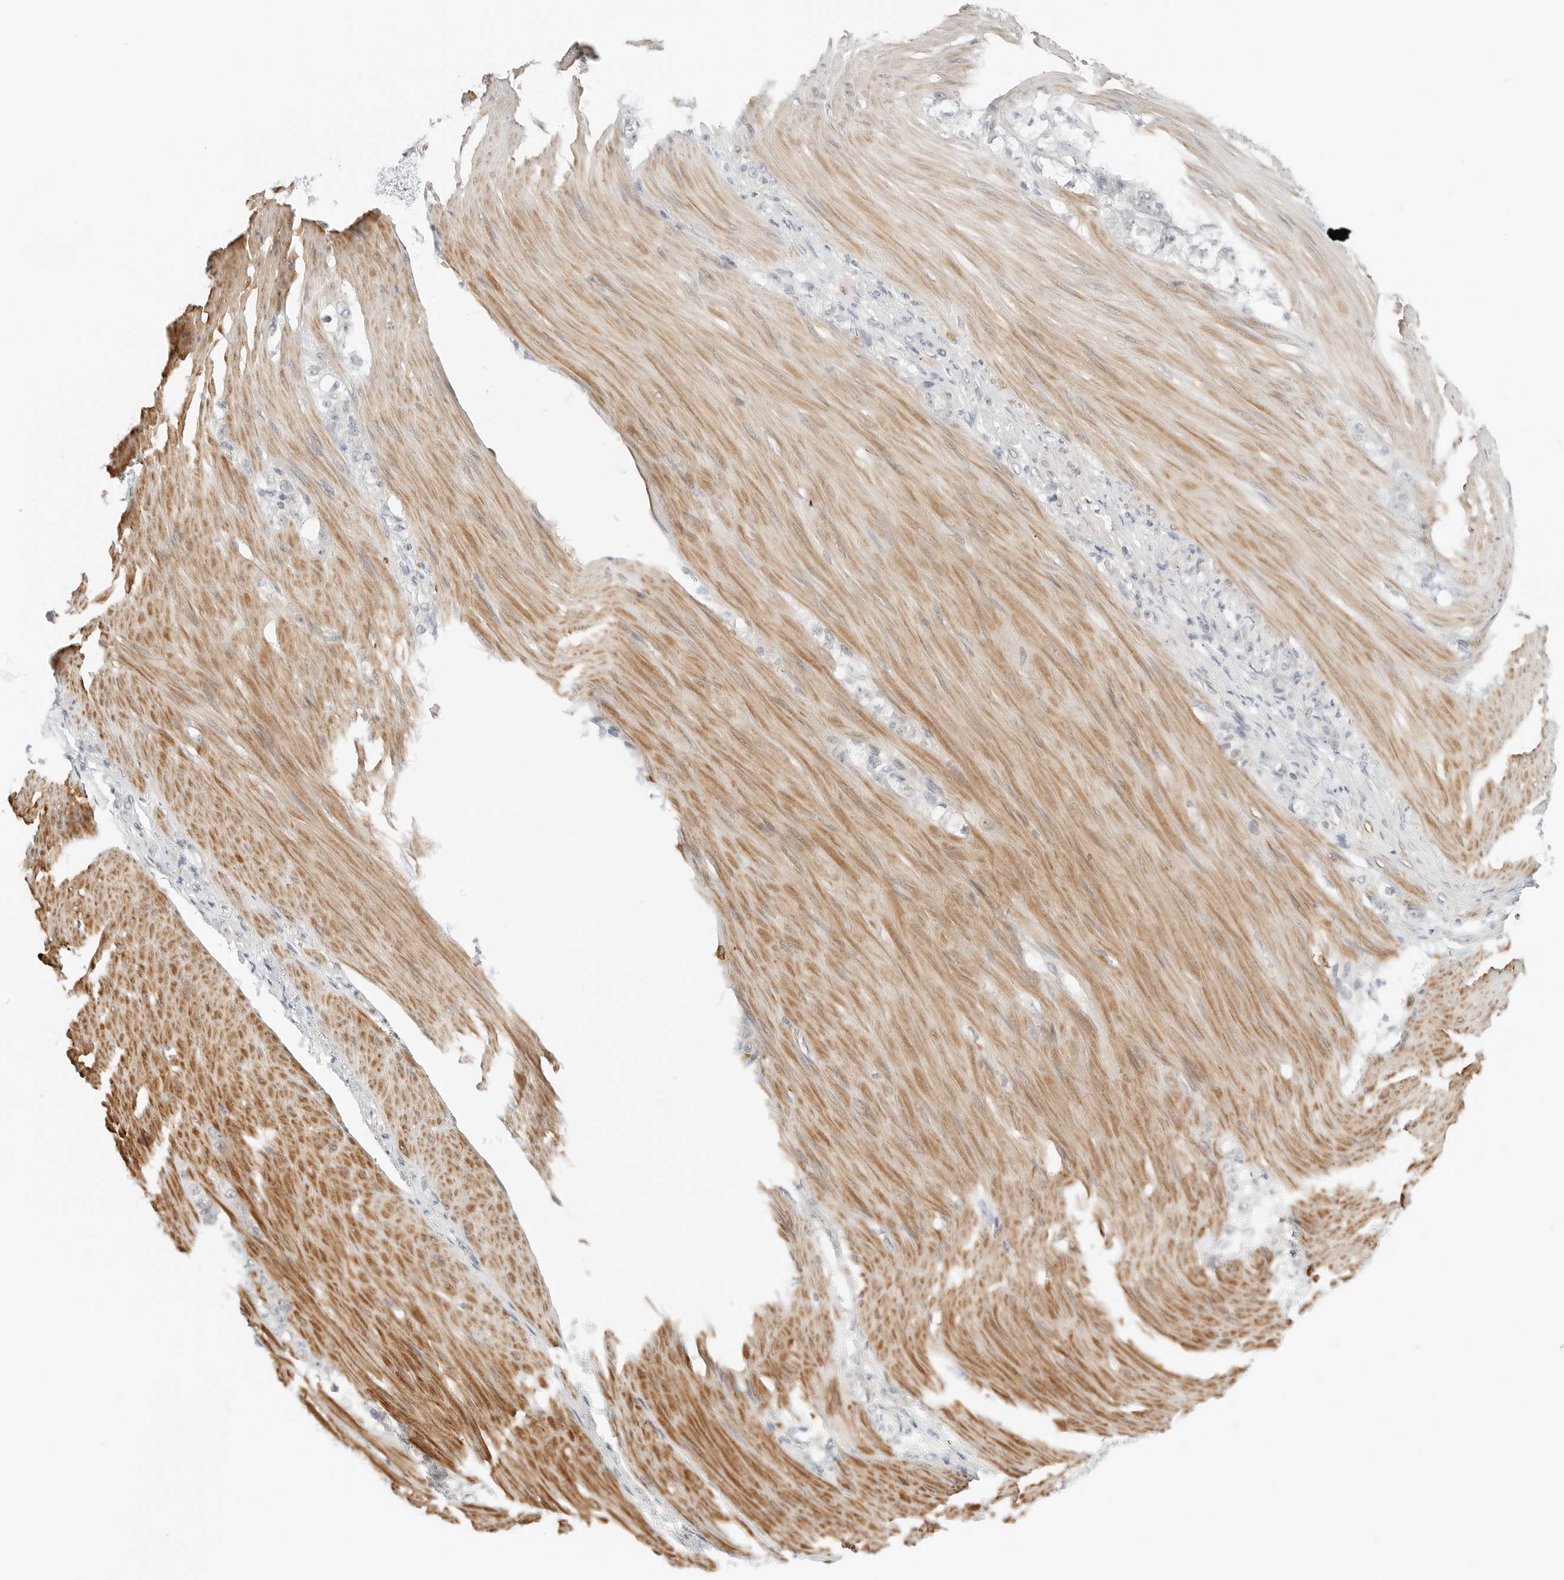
{"staining": {"intensity": "negative", "quantity": "none", "location": "none"}, "tissue": "stomach cancer", "cell_type": "Tumor cells", "image_type": "cancer", "snomed": [{"axis": "morphology", "description": "Normal tissue, NOS"}, {"axis": "morphology", "description": "Adenocarcinoma, NOS"}, {"axis": "topography", "description": "Stomach"}], "caption": "This histopathology image is of stomach cancer stained with immunohistochemistry (IHC) to label a protein in brown with the nuclei are counter-stained blue. There is no expression in tumor cells.", "gene": "IQCC", "patient": {"sex": "male", "age": 82}}